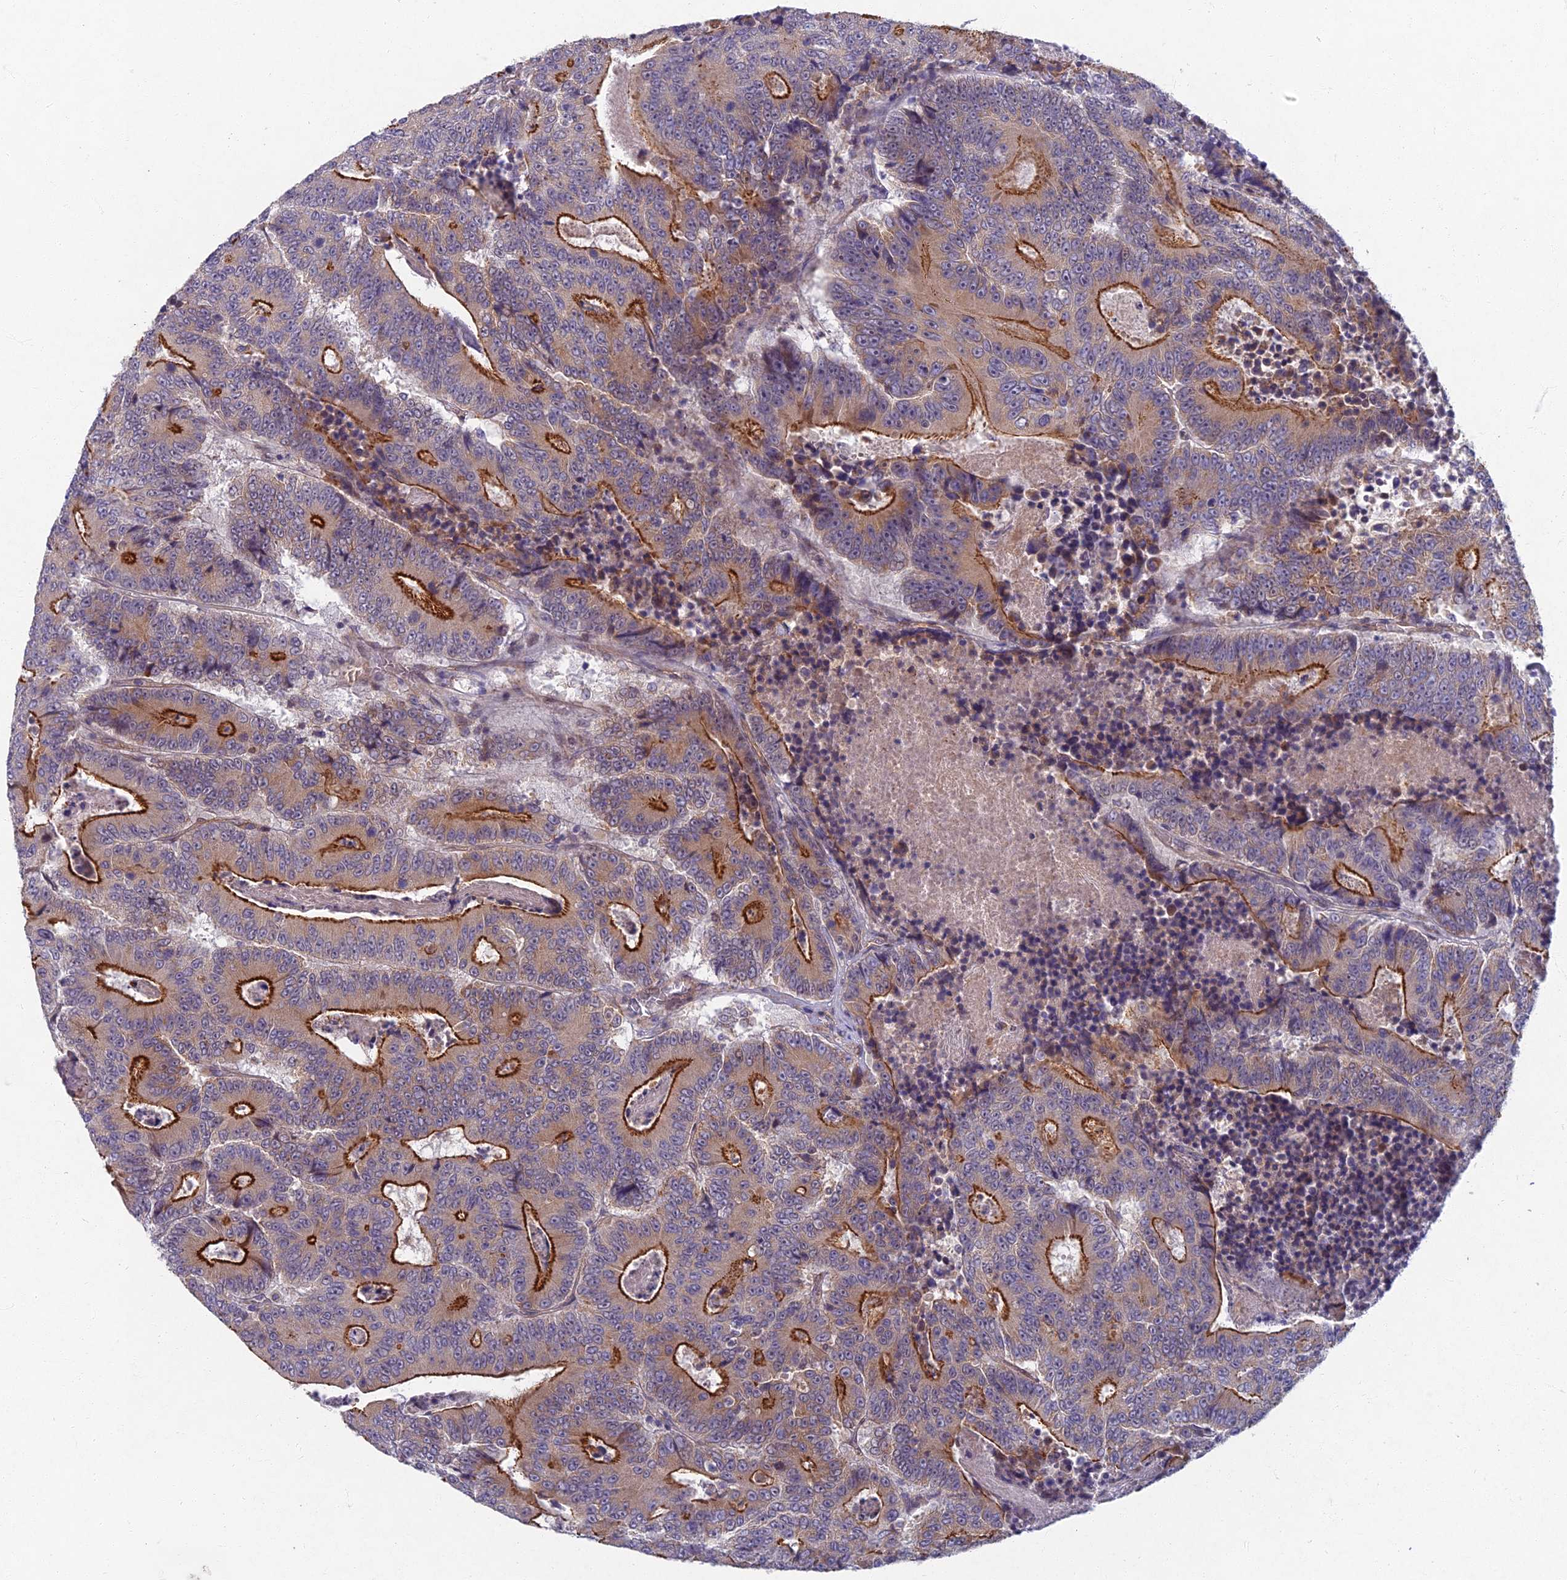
{"staining": {"intensity": "strong", "quantity": "25%-75%", "location": "cytoplasmic/membranous"}, "tissue": "colorectal cancer", "cell_type": "Tumor cells", "image_type": "cancer", "snomed": [{"axis": "morphology", "description": "Adenocarcinoma, NOS"}, {"axis": "topography", "description": "Colon"}], "caption": "A histopathology image of colorectal cancer (adenocarcinoma) stained for a protein exhibits strong cytoplasmic/membranous brown staining in tumor cells. (brown staining indicates protein expression, while blue staining denotes nuclei).", "gene": "RHBDL2", "patient": {"sex": "male", "age": 83}}